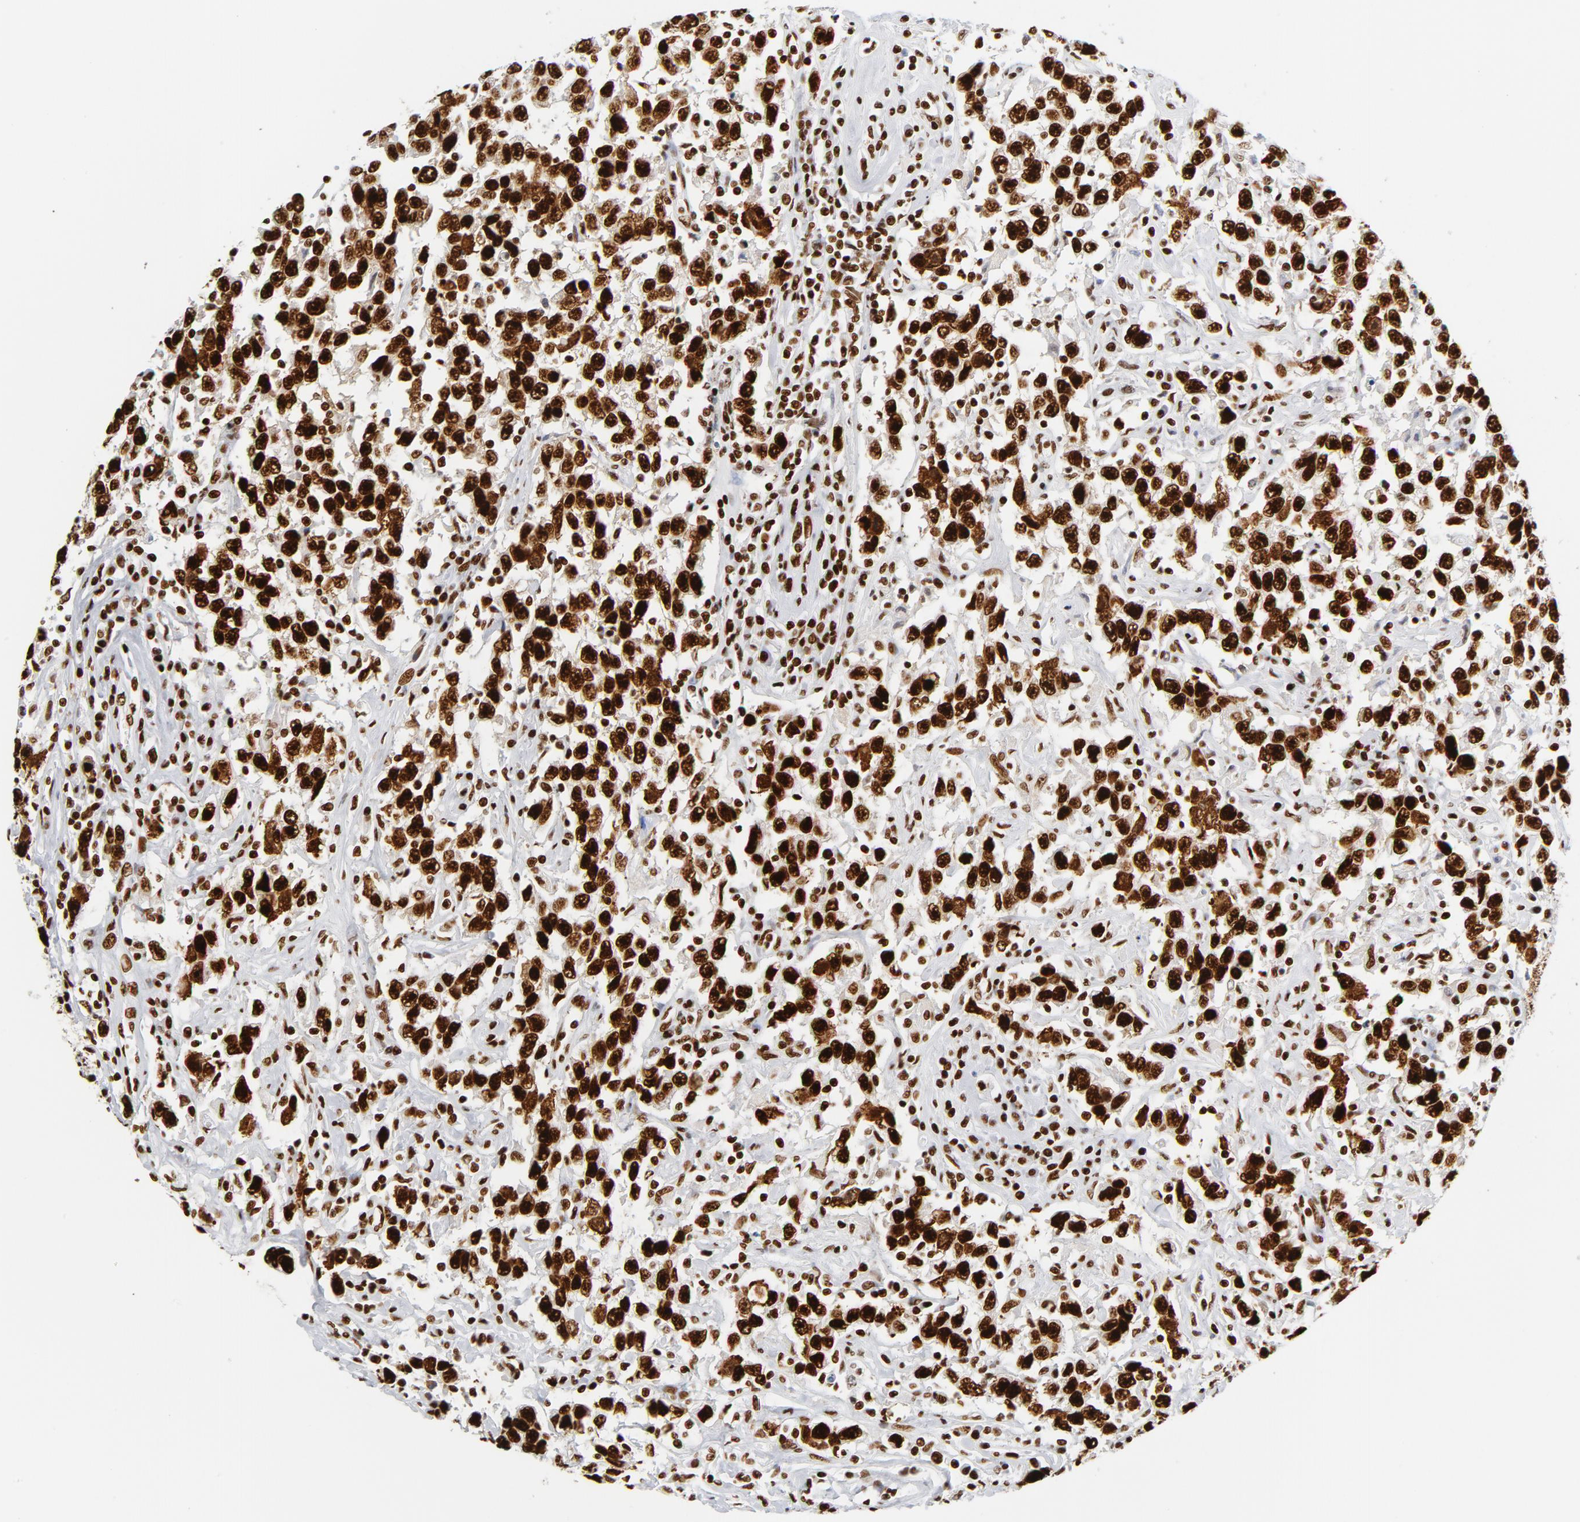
{"staining": {"intensity": "strong", "quantity": ">75%", "location": "cytoplasmic/membranous,nuclear"}, "tissue": "testis cancer", "cell_type": "Tumor cells", "image_type": "cancer", "snomed": [{"axis": "morphology", "description": "Seminoma, NOS"}, {"axis": "topography", "description": "Testis"}], "caption": "Seminoma (testis) tissue exhibits strong cytoplasmic/membranous and nuclear staining in approximately >75% of tumor cells", "gene": "XRCC5", "patient": {"sex": "male", "age": 41}}